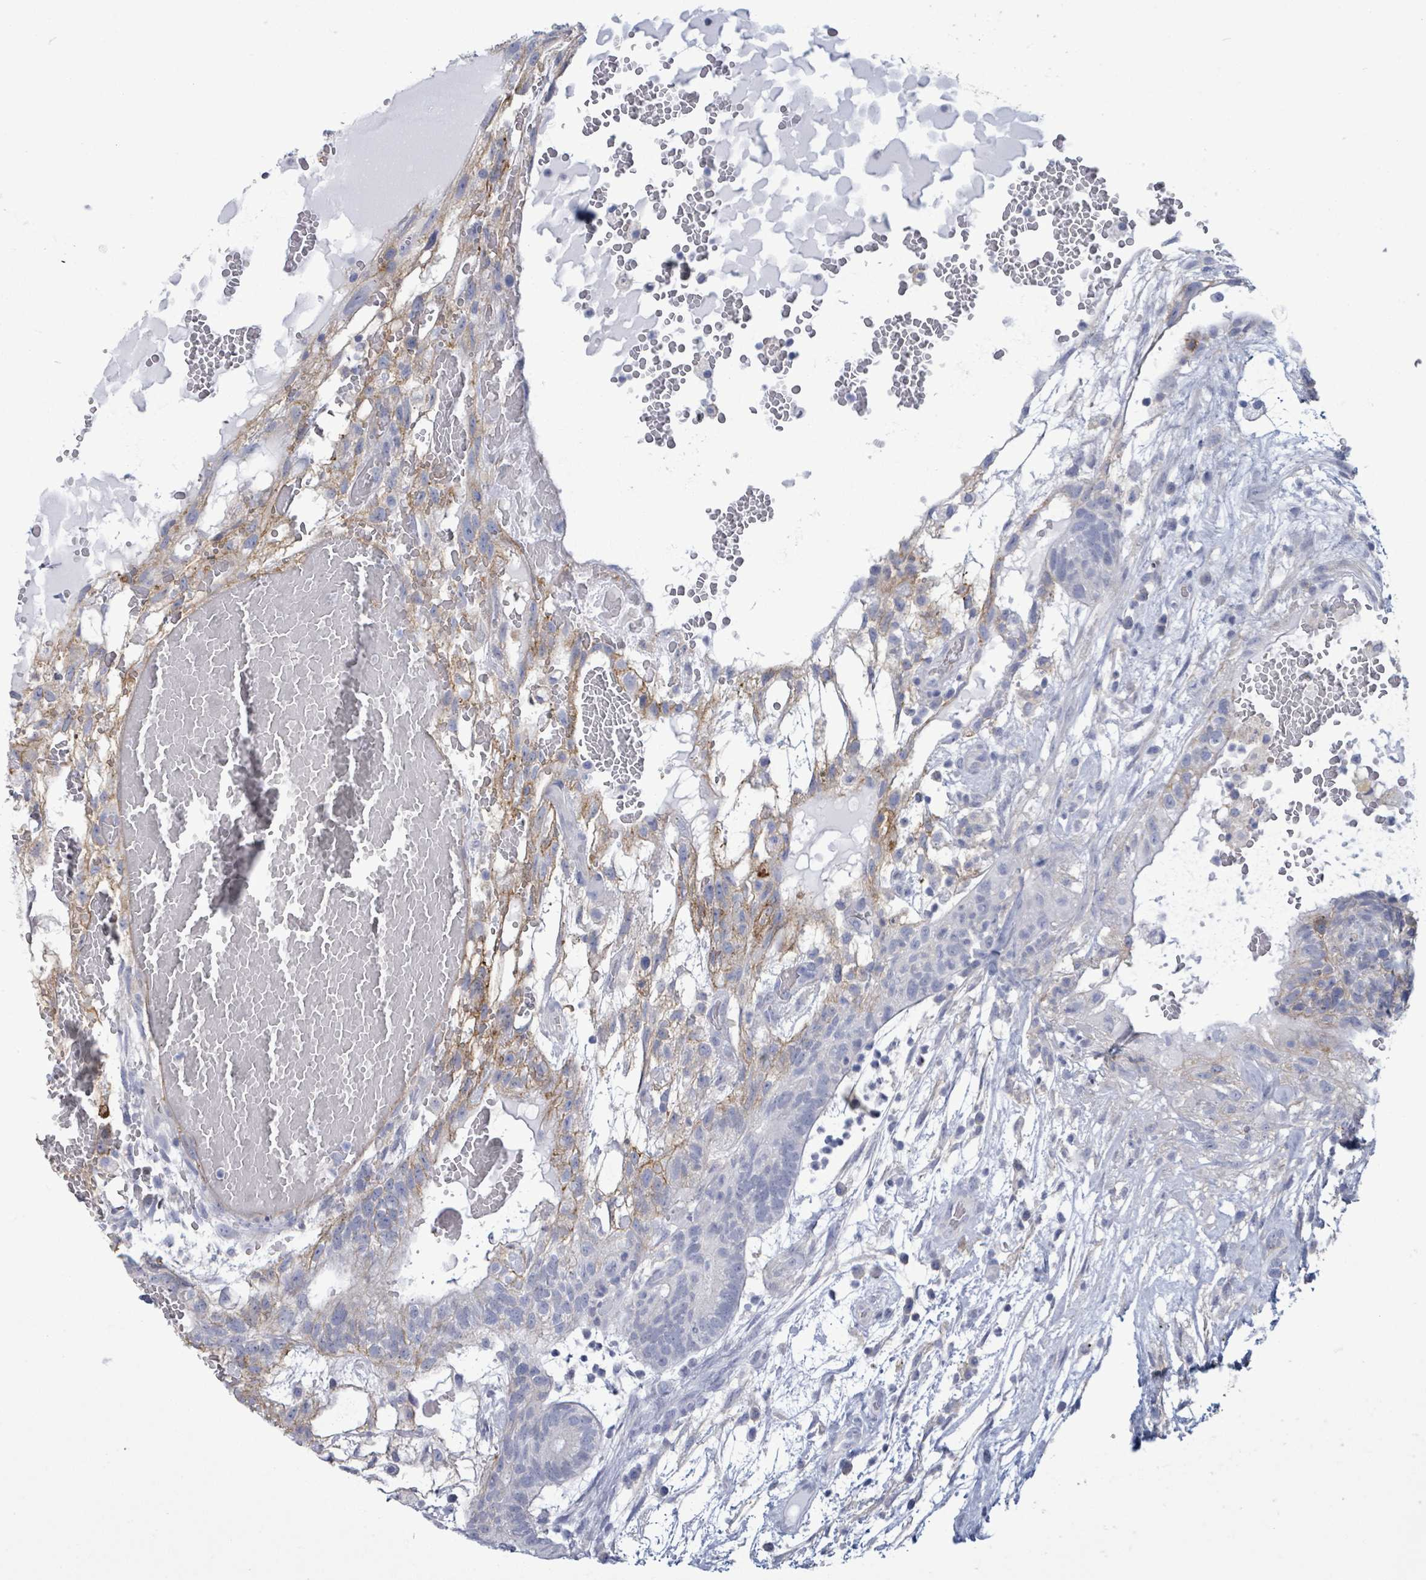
{"staining": {"intensity": "weak", "quantity": "<25%", "location": "cytoplasmic/membranous"}, "tissue": "testis cancer", "cell_type": "Tumor cells", "image_type": "cancer", "snomed": [{"axis": "morphology", "description": "Normal tissue, NOS"}, {"axis": "morphology", "description": "Carcinoma, Embryonal, NOS"}, {"axis": "topography", "description": "Testis"}], "caption": "Immunohistochemical staining of testis embryonal carcinoma demonstrates no significant positivity in tumor cells.", "gene": "BSG", "patient": {"sex": "male", "age": 32}}